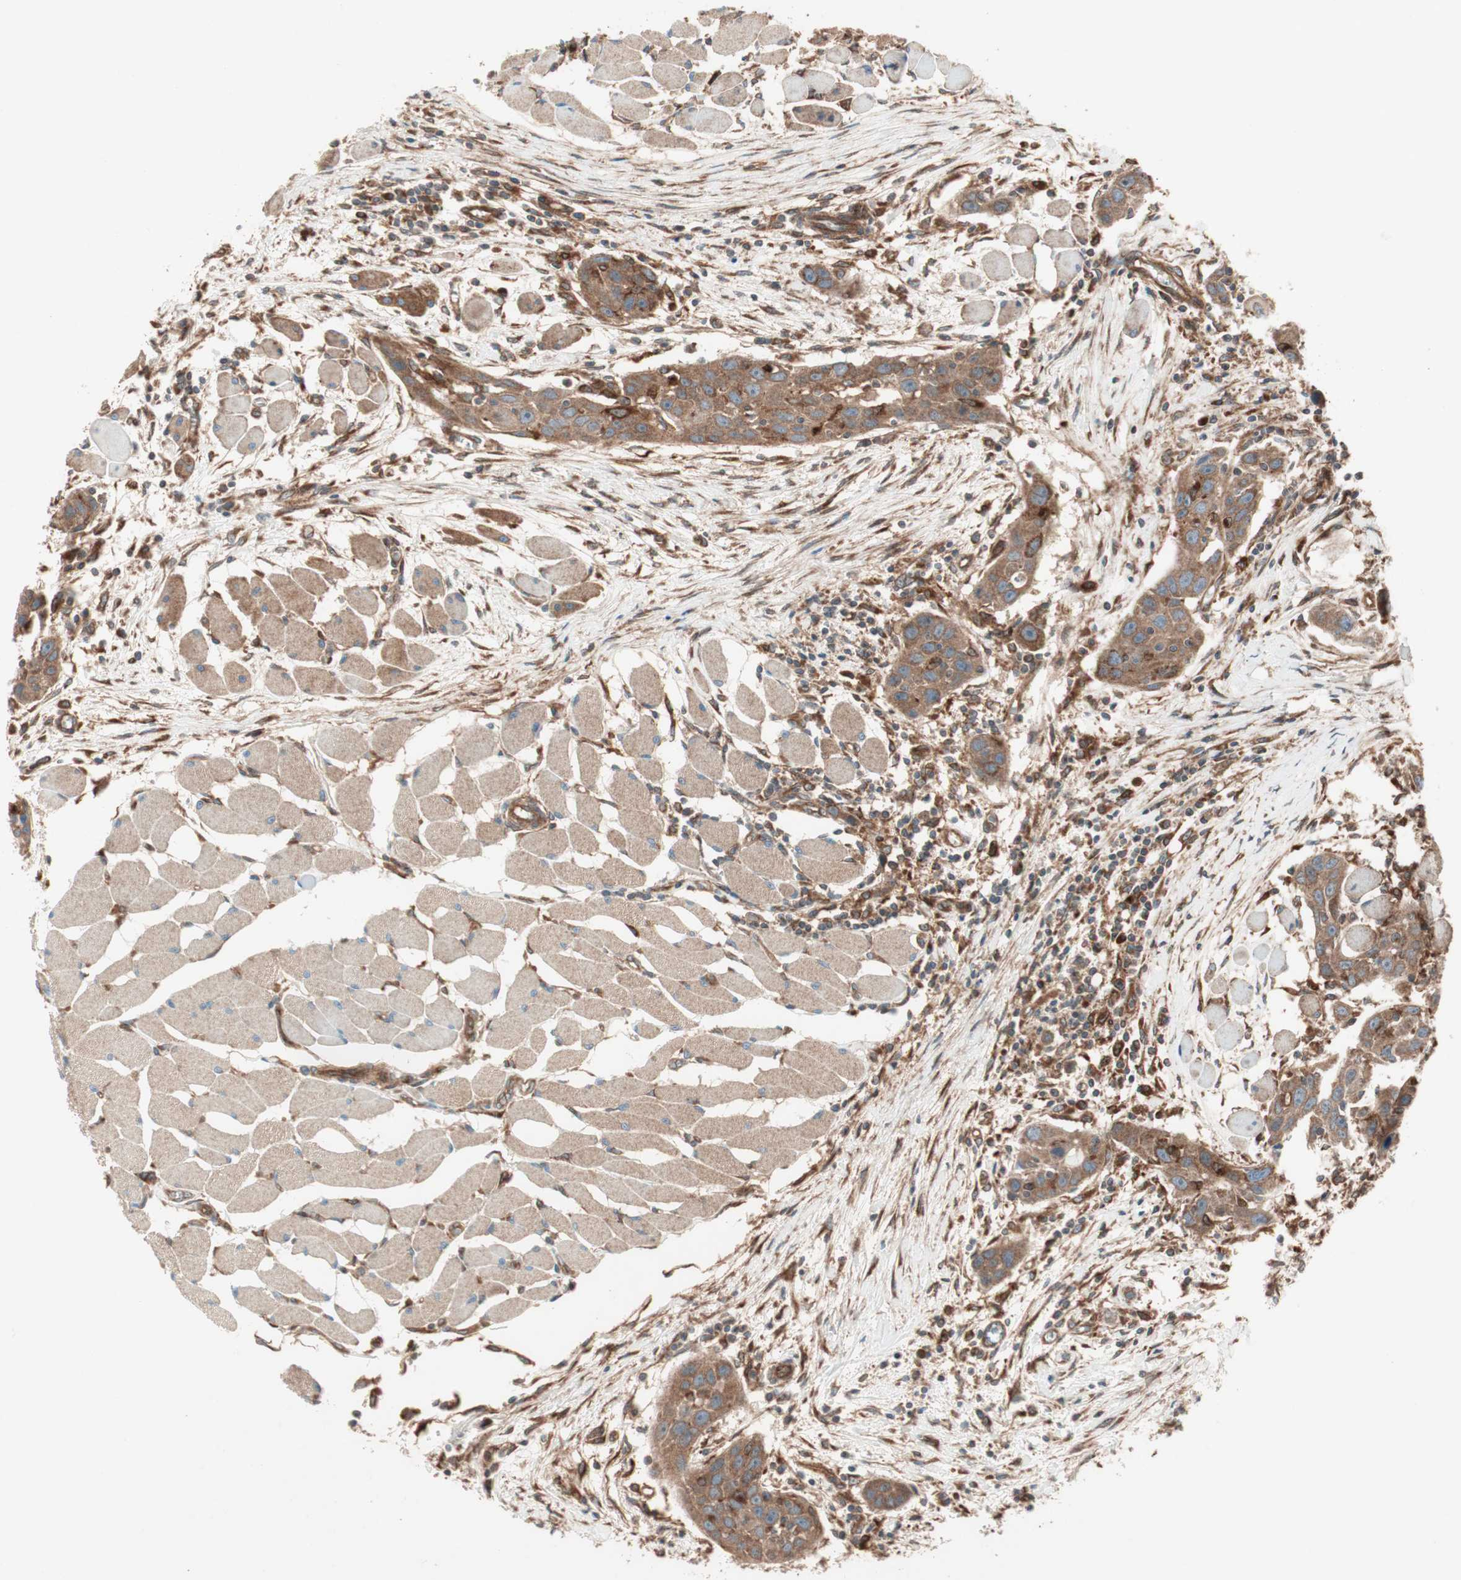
{"staining": {"intensity": "moderate", "quantity": ">75%", "location": "cytoplasmic/membranous"}, "tissue": "head and neck cancer", "cell_type": "Tumor cells", "image_type": "cancer", "snomed": [{"axis": "morphology", "description": "Squamous cell carcinoma, NOS"}, {"axis": "topography", "description": "Oral tissue"}, {"axis": "topography", "description": "Head-Neck"}], "caption": "Human head and neck cancer stained with a protein marker shows moderate staining in tumor cells.", "gene": "RAB5A", "patient": {"sex": "female", "age": 50}}